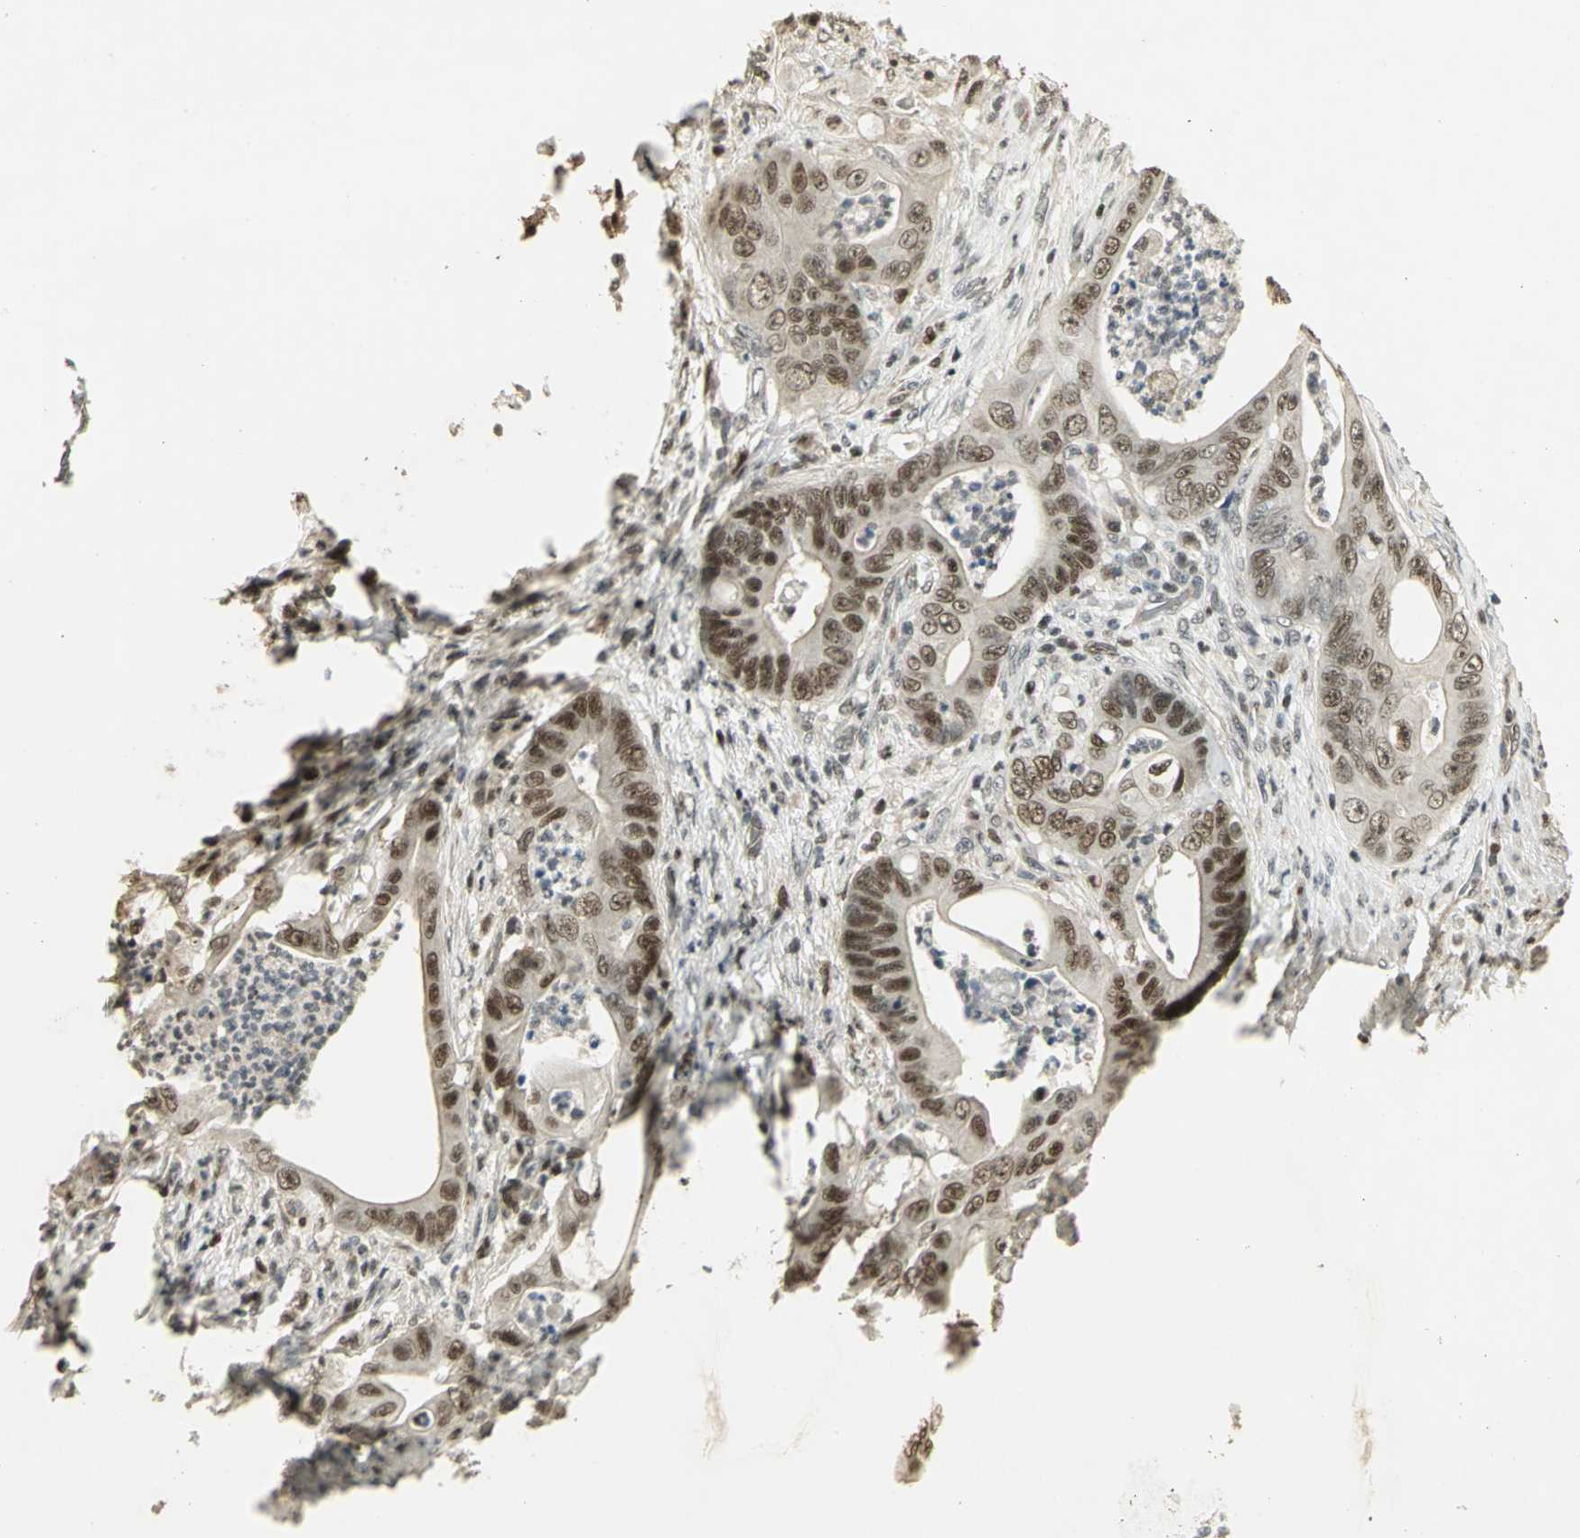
{"staining": {"intensity": "moderate", "quantity": ">75%", "location": "nuclear"}, "tissue": "stomach cancer", "cell_type": "Tumor cells", "image_type": "cancer", "snomed": [{"axis": "morphology", "description": "Adenocarcinoma, NOS"}, {"axis": "topography", "description": "Stomach"}], "caption": "A medium amount of moderate nuclear staining is appreciated in about >75% of tumor cells in stomach cancer tissue. (Stains: DAB (3,3'-diaminobenzidine) in brown, nuclei in blue, Microscopy: brightfield microscopy at high magnification).", "gene": "ELF1", "patient": {"sex": "female", "age": 73}}